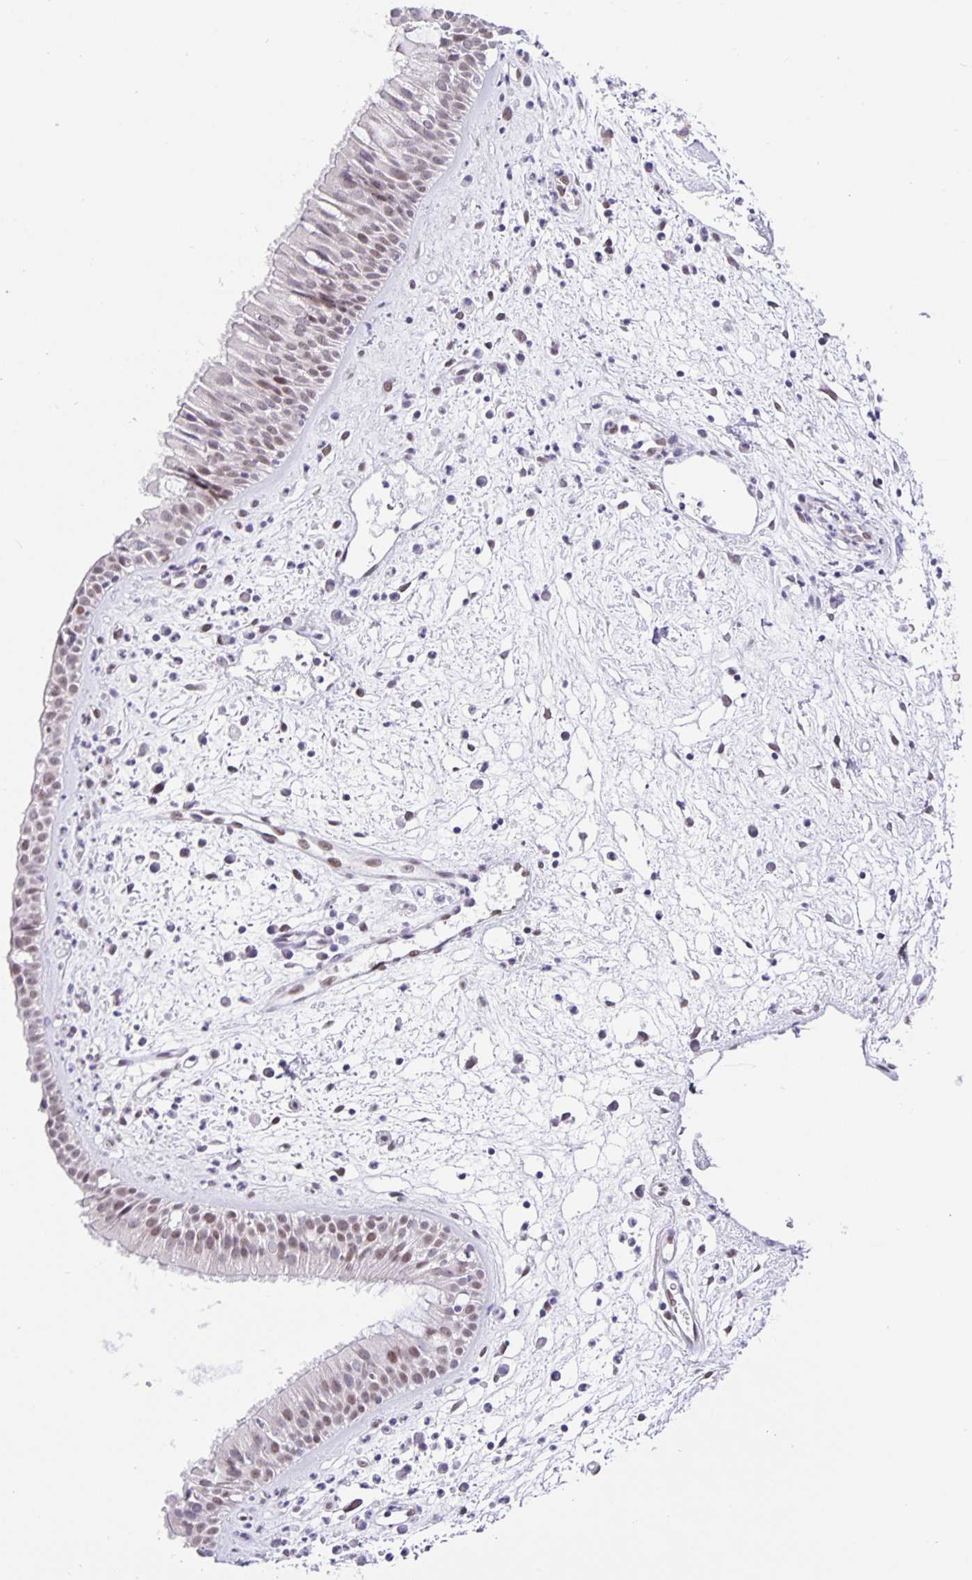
{"staining": {"intensity": "weak", "quantity": "25%-75%", "location": "nuclear"}, "tissue": "nasopharynx", "cell_type": "Respiratory epithelial cells", "image_type": "normal", "snomed": [{"axis": "morphology", "description": "Normal tissue, NOS"}, {"axis": "topography", "description": "Nasopharynx"}], "caption": "DAB (3,3'-diaminobenzidine) immunohistochemical staining of benign nasopharynx demonstrates weak nuclear protein staining in about 25%-75% of respiratory epithelial cells.", "gene": "FOSL2", "patient": {"sex": "male", "age": 65}}